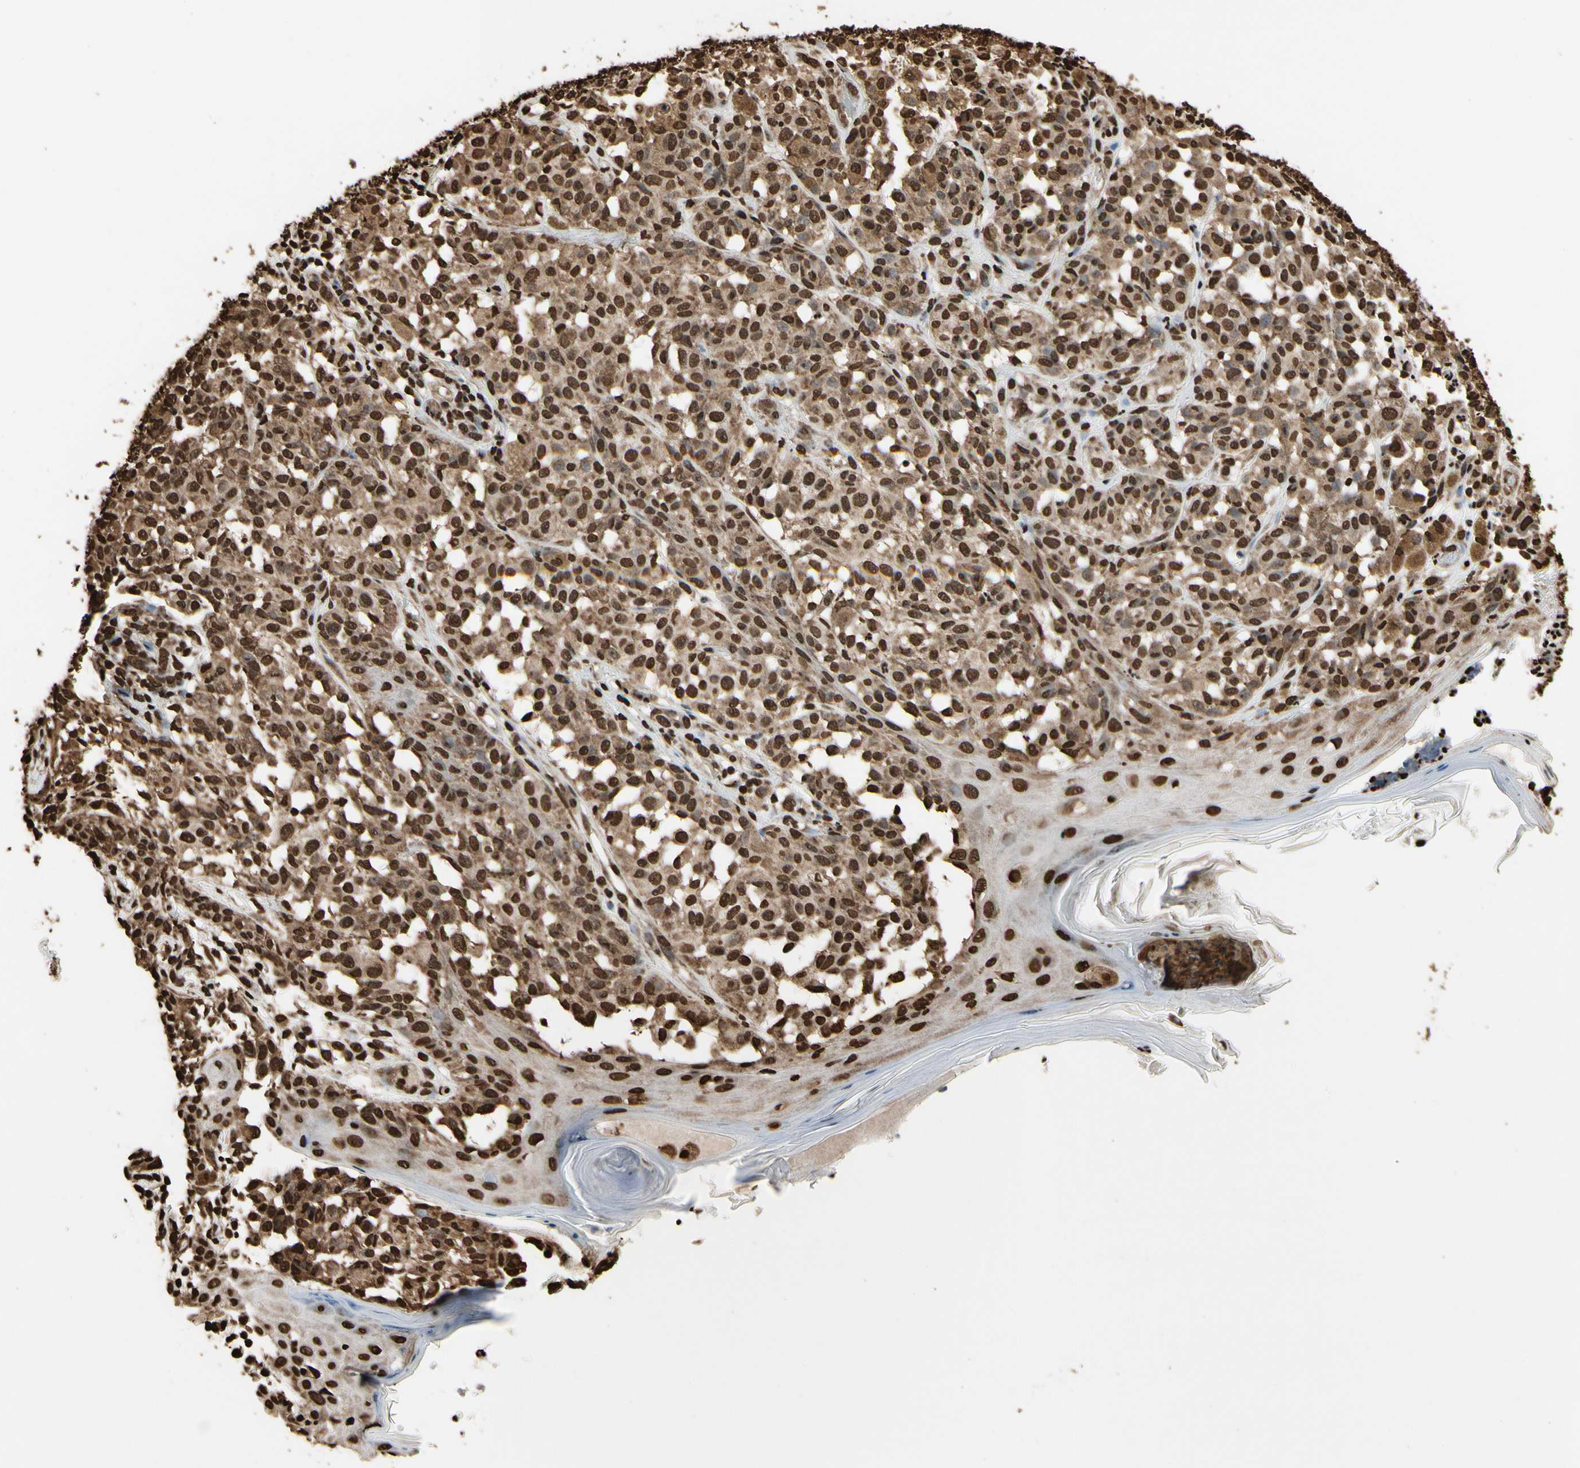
{"staining": {"intensity": "strong", "quantity": ">75%", "location": "cytoplasmic/membranous,nuclear"}, "tissue": "melanoma", "cell_type": "Tumor cells", "image_type": "cancer", "snomed": [{"axis": "morphology", "description": "Malignant melanoma, NOS"}, {"axis": "topography", "description": "Skin"}], "caption": "Strong cytoplasmic/membranous and nuclear positivity is identified in approximately >75% of tumor cells in melanoma.", "gene": "HNRNPK", "patient": {"sex": "female", "age": 46}}